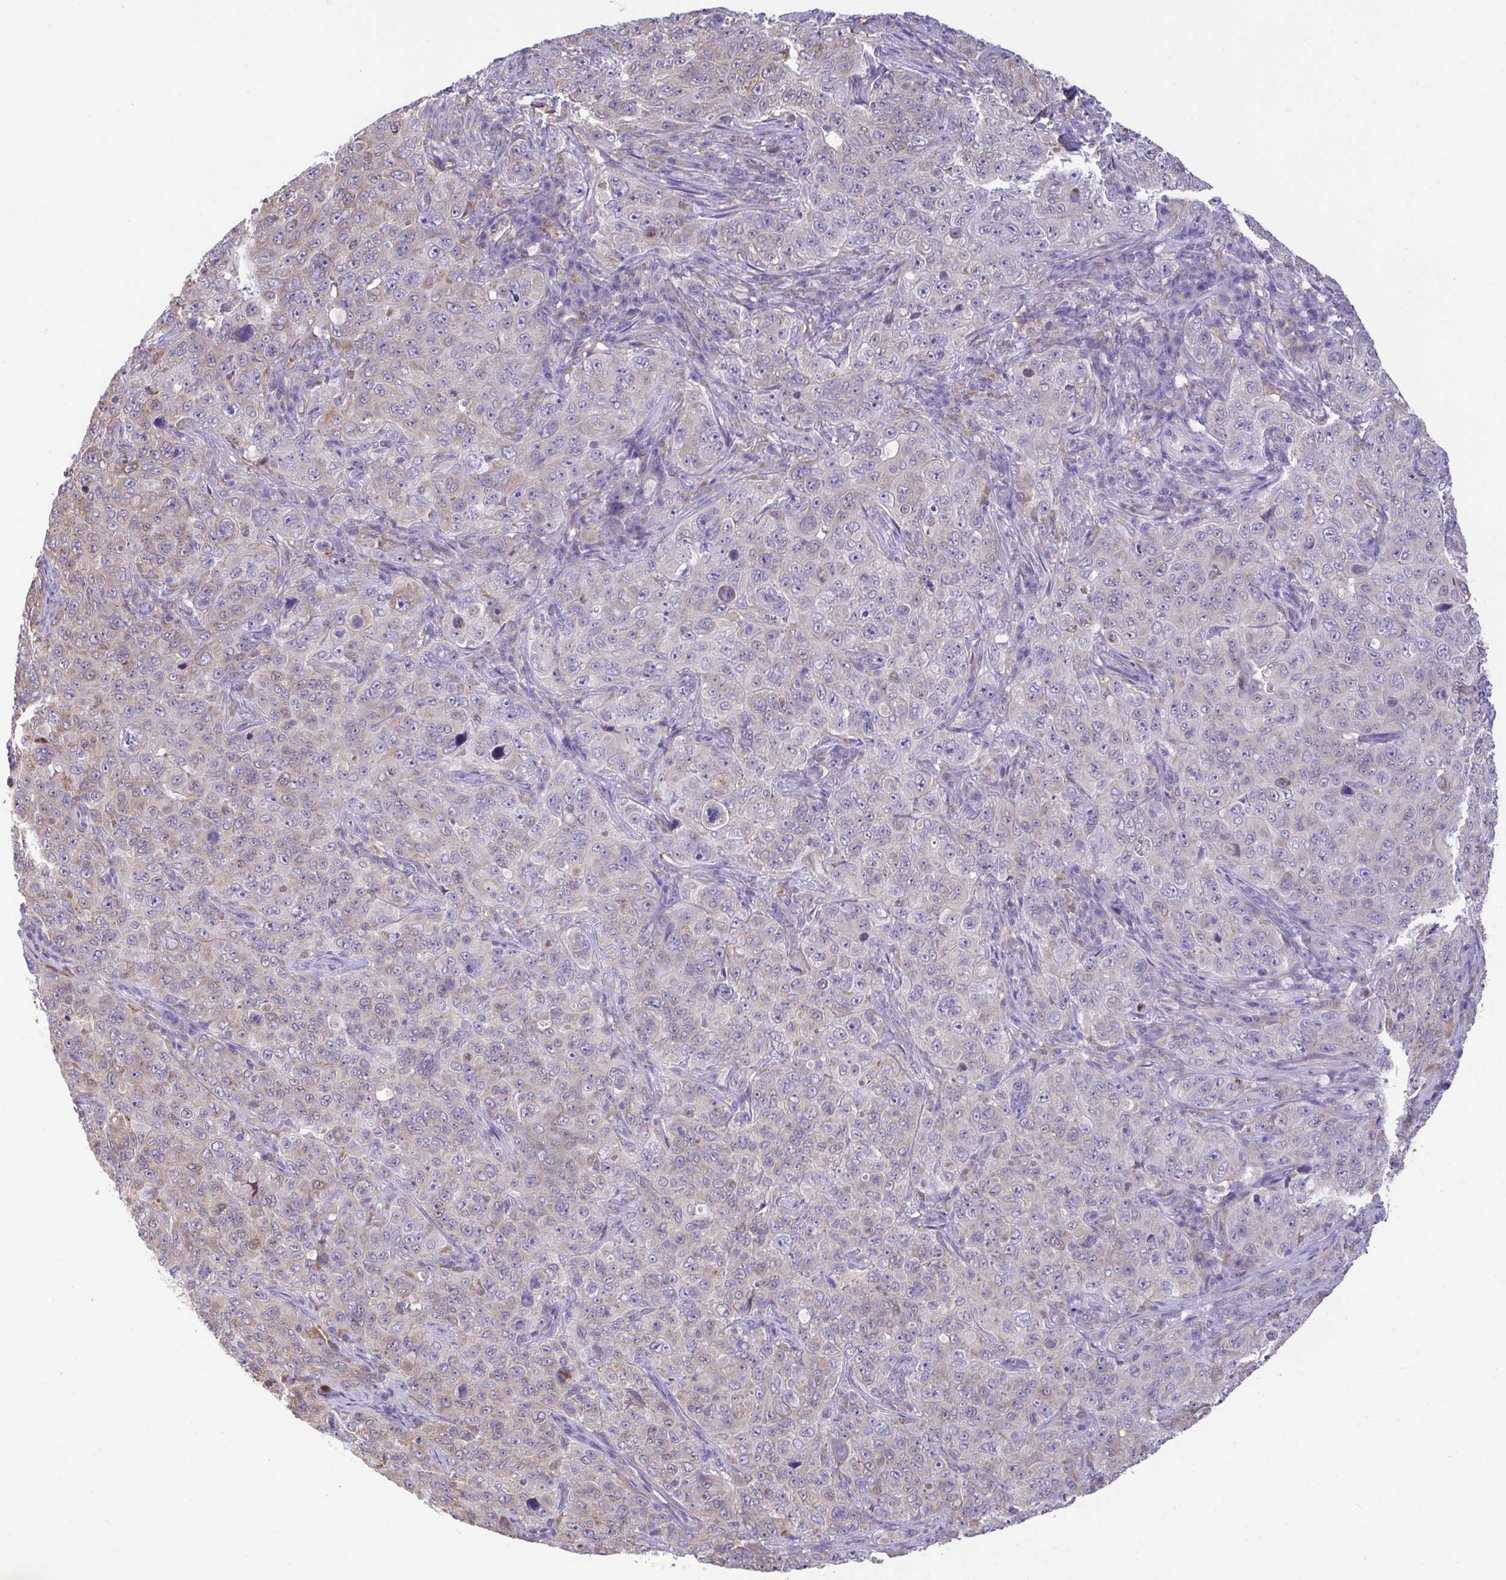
{"staining": {"intensity": "weak", "quantity": "<25%", "location": "cytoplasmic/membranous"}, "tissue": "pancreatic cancer", "cell_type": "Tumor cells", "image_type": "cancer", "snomed": [{"axis": "morphology", "description": "Adenocarcinoma, NOS"}, {"axis": "topography", "description": "Pancreas"}], "caption": "Immunohistochemical staining of human pancreatic cancer (adenocarcinoma) reveals no significant positivity in tumor cells.", "gene": "PIGK", "patient": {"sex": "male", "age": 68}}